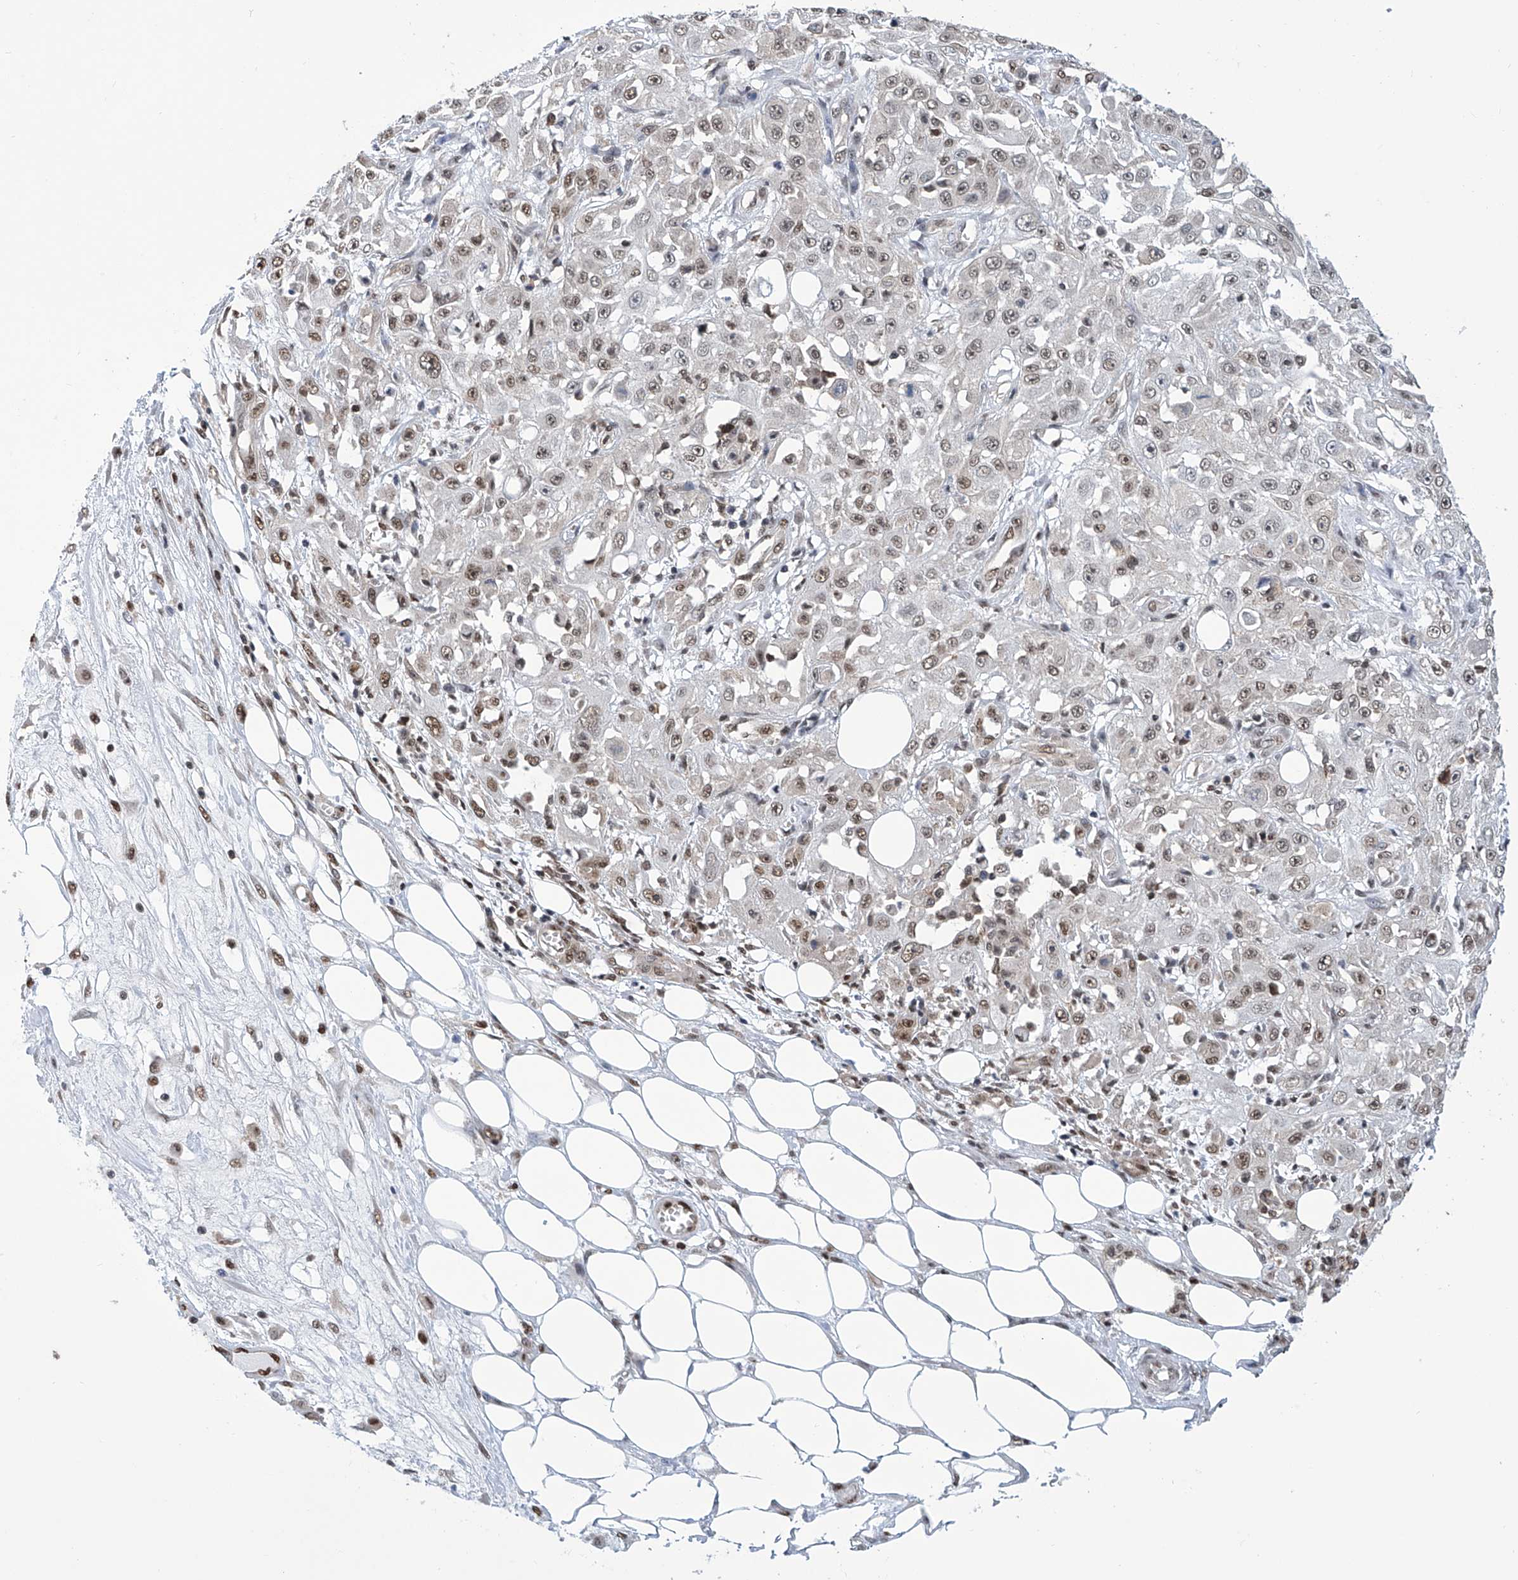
{"staining": {"intensity": "weak", "quantity": "25%-75%", "location": "nuclear"}, "tissue": "skin cancer", "cell_type": "Tumor cells", "image_type": "cancer", "snomed": [{"axis": "morphology", "description": "Squamous cell carcinoma, NOS"}, {"axis": "morphology", "description": "Squamous cell carcinoma, metastatic, NOS"}, {"axis": "topography", "description": "Skin"}, {"axis": "topography", "description": "Lymph node"}], "caption": "DAB immunohistochemical staining of human skin cancer reveals weak nuclear protein positivity in approximately 25%-75% of tumor cells.", "gene": "SREBF2", "patient": {"sex": "male", "age": 75}}